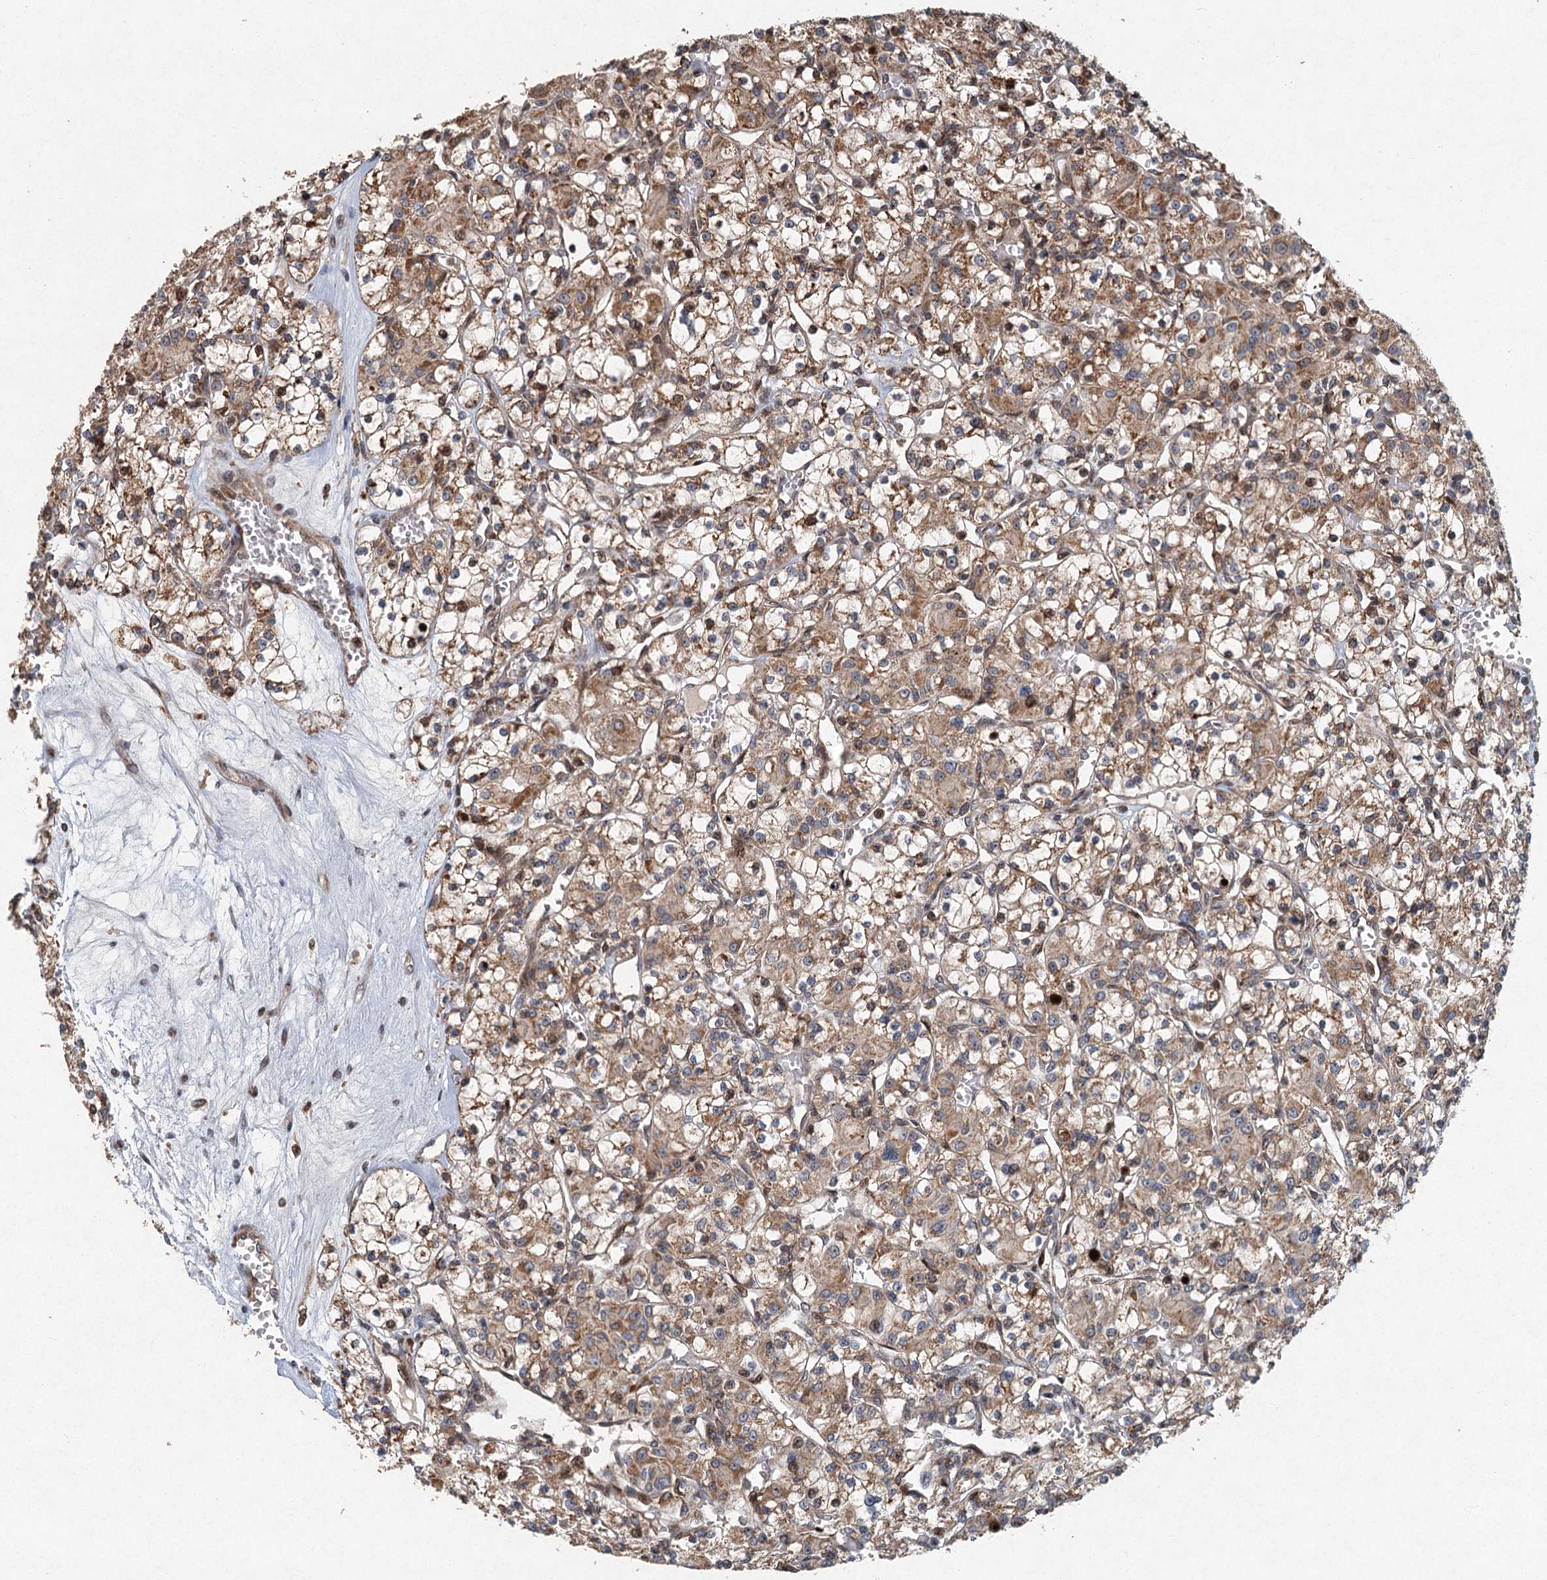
{"staining": {"intensity": "moderate", "quantity": "25%-75%", "location": "cytoplasmic/membranous,nuclear"}, "tissue": "renal cancer", "cell_type": "Tumor cells", "image_type": "cancer", "snomed": [{"axis": "morphology", "description": "Adenocarcinoma, NOS"}, {"axis": "topography", "description": "Kidney"}], "caption": "Protein expression by immunohistochemistry (IHC) shows moderate cytoplasmic/membranous and nuclear expression in approximately 25%-75% of tumor cells in renal cancer (adenocarcinoma).", "gene": "SRPX2", "patient": {"sex": "female", "age": 59}}